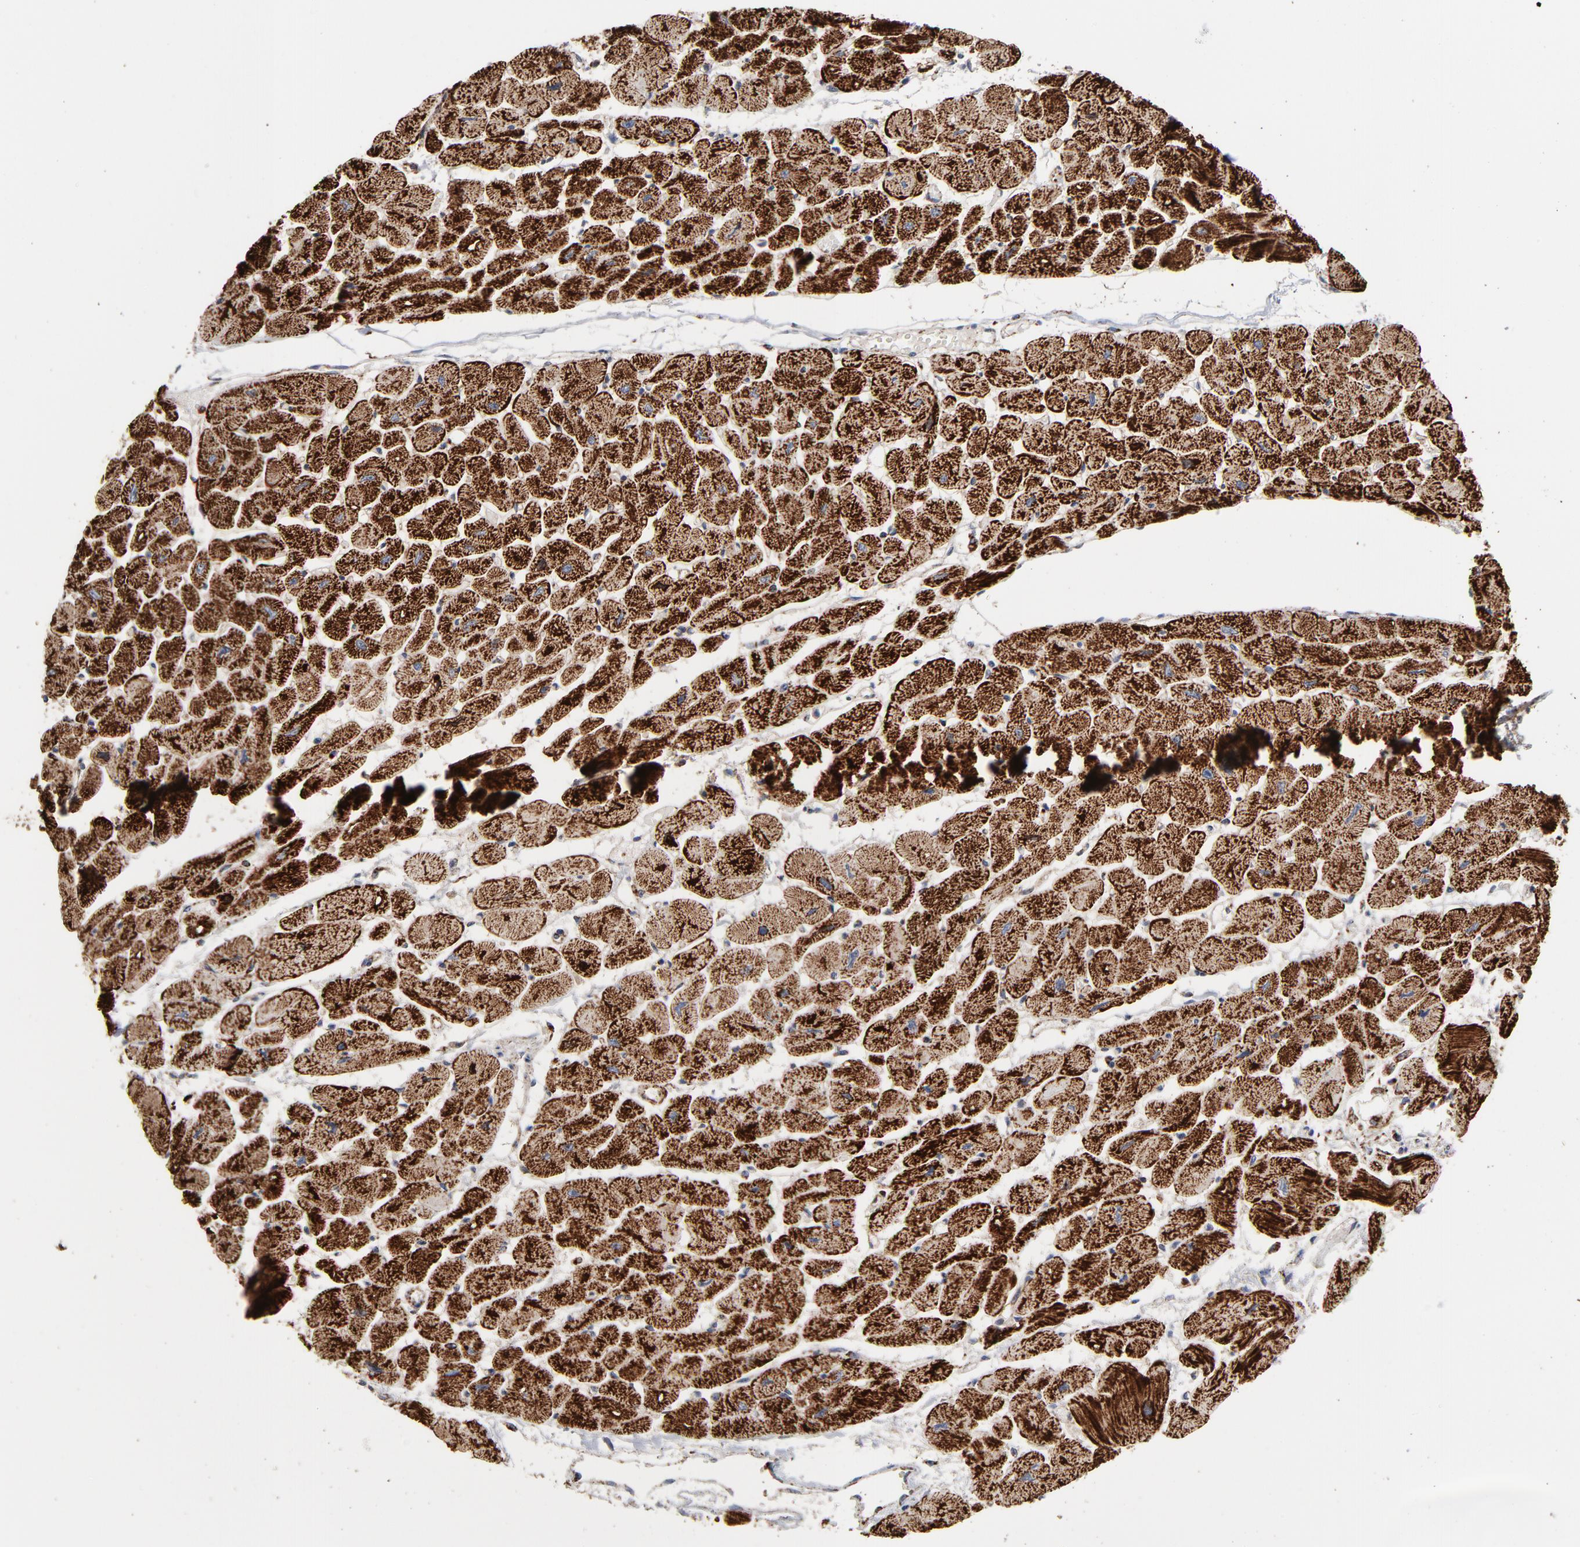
{"staining": {"intensity": "strong", "quantity": ">75%", "location": "cytoplasmic/membranous"}, "tissue": "heart muscle", "cell_type": "Cardiomyocytes", "image_type": "normal", "snomed": [{"axis": "morphology", "description": "Normal tissue, NOS"}, {"axis": "topography", "description": "Heart"}], "caption": "Immunohistochemical staining of normal heart muscle displays >75% levels of strong cytoplasmic/membranous protein expression in about >75% of cardiomyocytes. (DAB = brown stain, brightfield microscopy at high magnification).", "gene": "UQCRC1", "patient": {"sex": "female", "age": 54}}